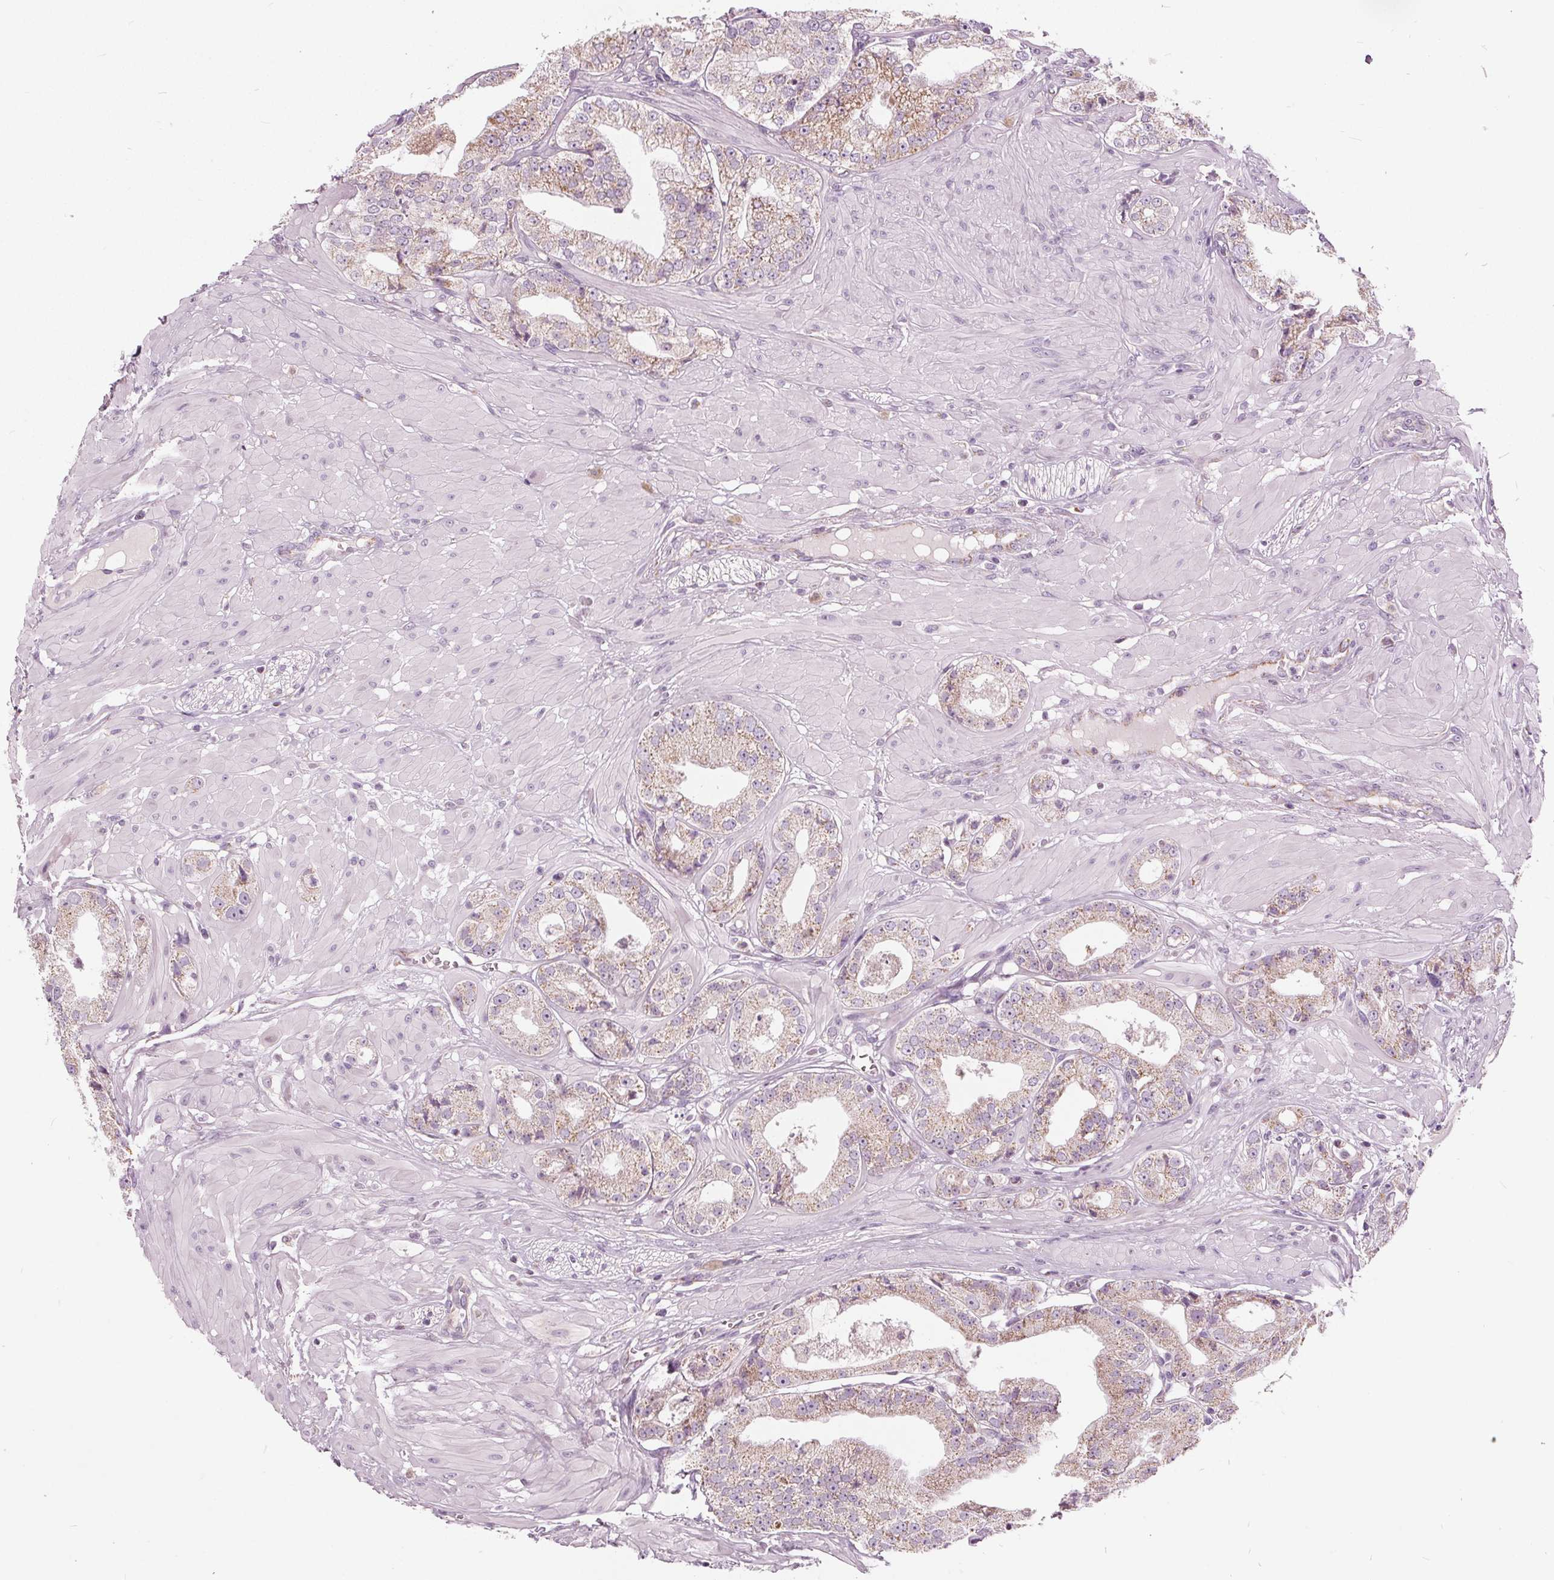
{"staining": {"intensity": "weak", "quantity": ">75%", "location": "cytoplasmic/membranous"}, "tissue": "prostate cancer", "cell_type": "Tumor cells", "image_type": "cancer", "snomed": [{"axis": "morphology", "description": "Adenocarcinoma, Low grade"}, {"axis": "topography", "description": "Prostate"}], "caption": "High-power microscopy captured an immunohistochemistry micrograph of prostate adenocarcinoma (low-grade), revealing weak cytoplasmic/membranous staining in about >75% of tumor cells.", "gene": "ECI2", "patient": {"sex": "male", "age": 60}}